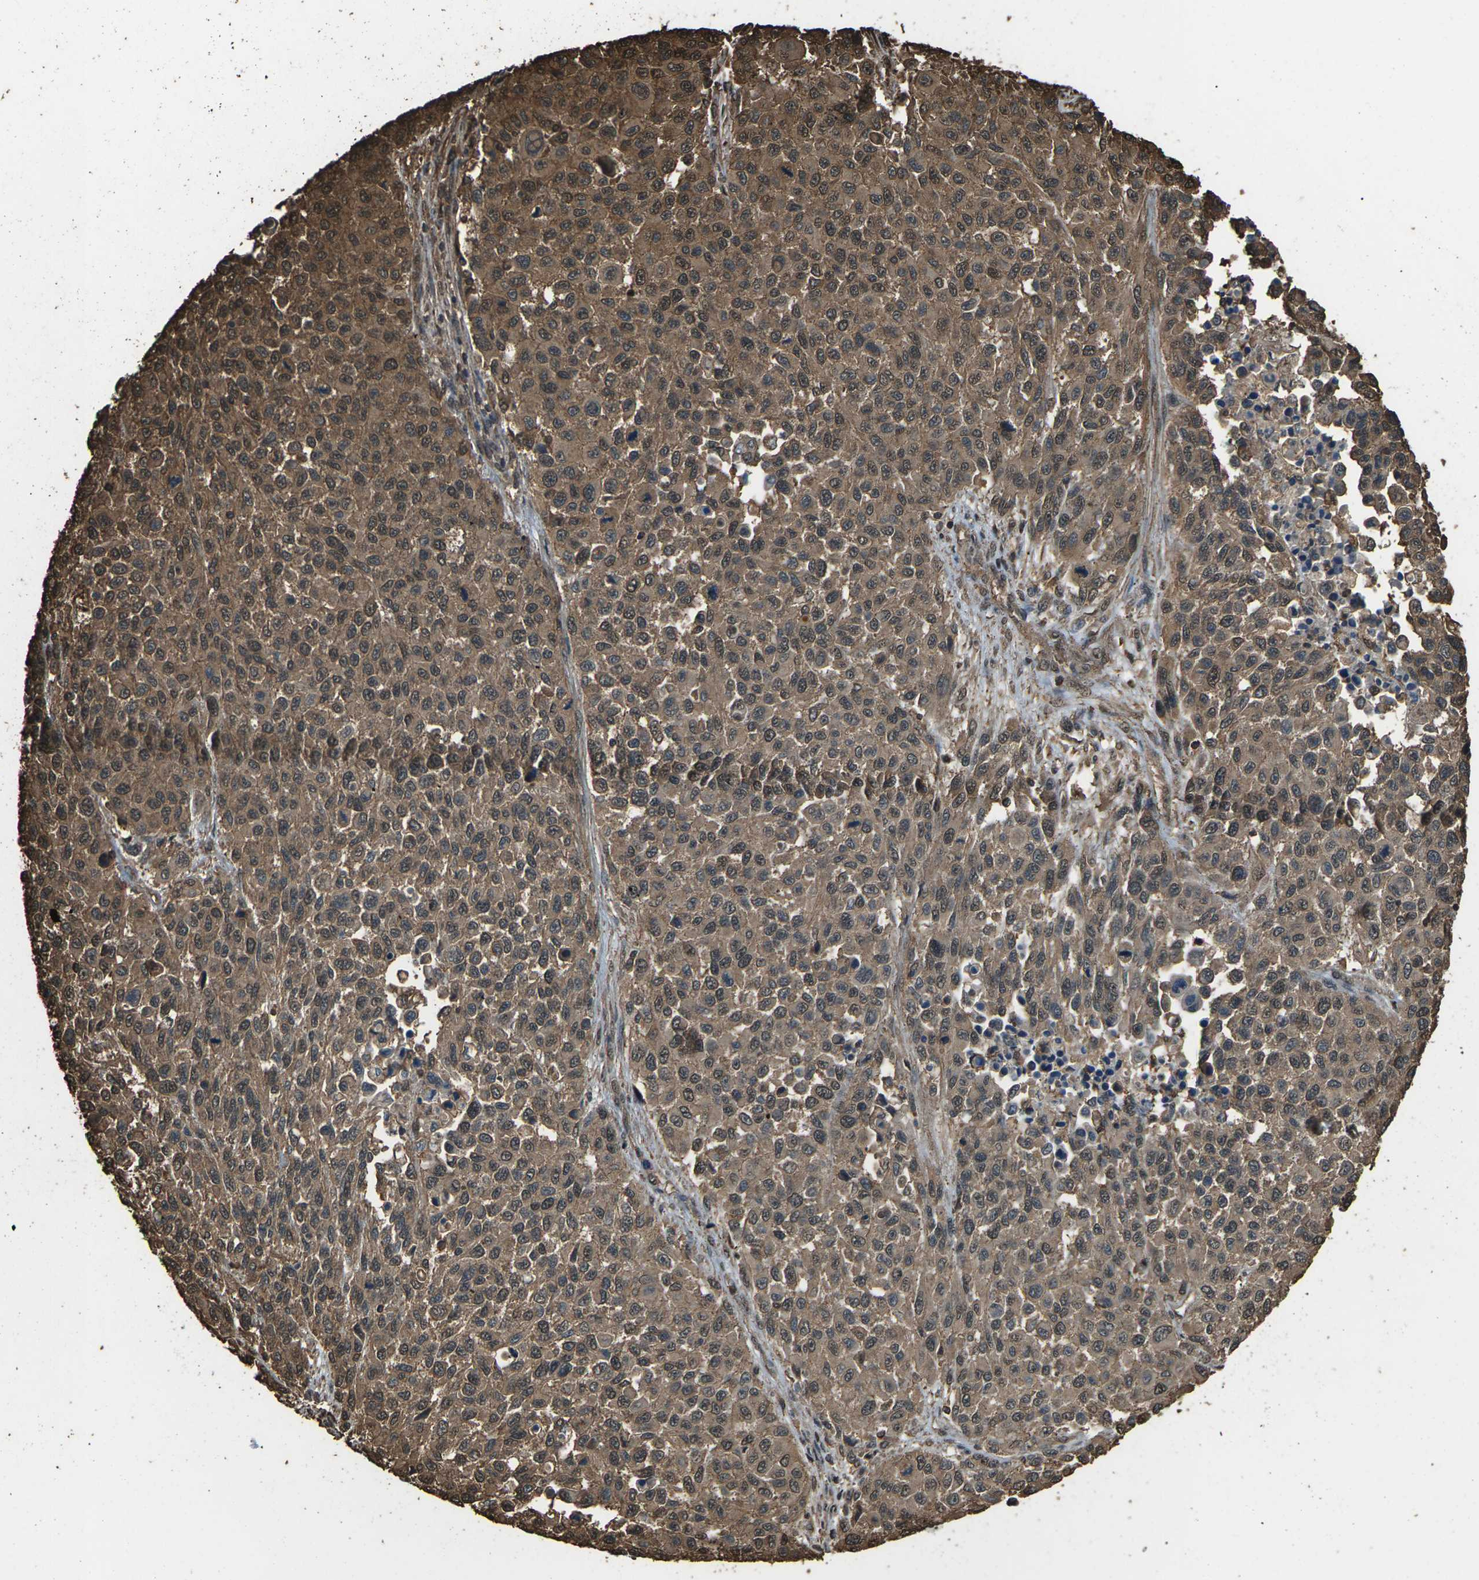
{"staining": {"intensity": "moderate", "quantity": ">75%", "location": "cytoplasmic/membranous"}, "tissue": "melanoma", "cell_type": "Tumor cells", "image_type": "cancer", "snomed": [{"axis": "morphology", "description": "Malignant melanoma, Metastatic site"}, {"axis": "topography", "description": "Lymph node"}], "caption": "The immunohistochemical stain highlights moderate cytoplasmic/membranous staining in tumor cells of malignant melanoma (metastatic site) tissue. (DAB = brown stain, brightfield microscopy at high magnification).", "gene": "DHPS", "patient": {"sex": "male", "age": 61}}